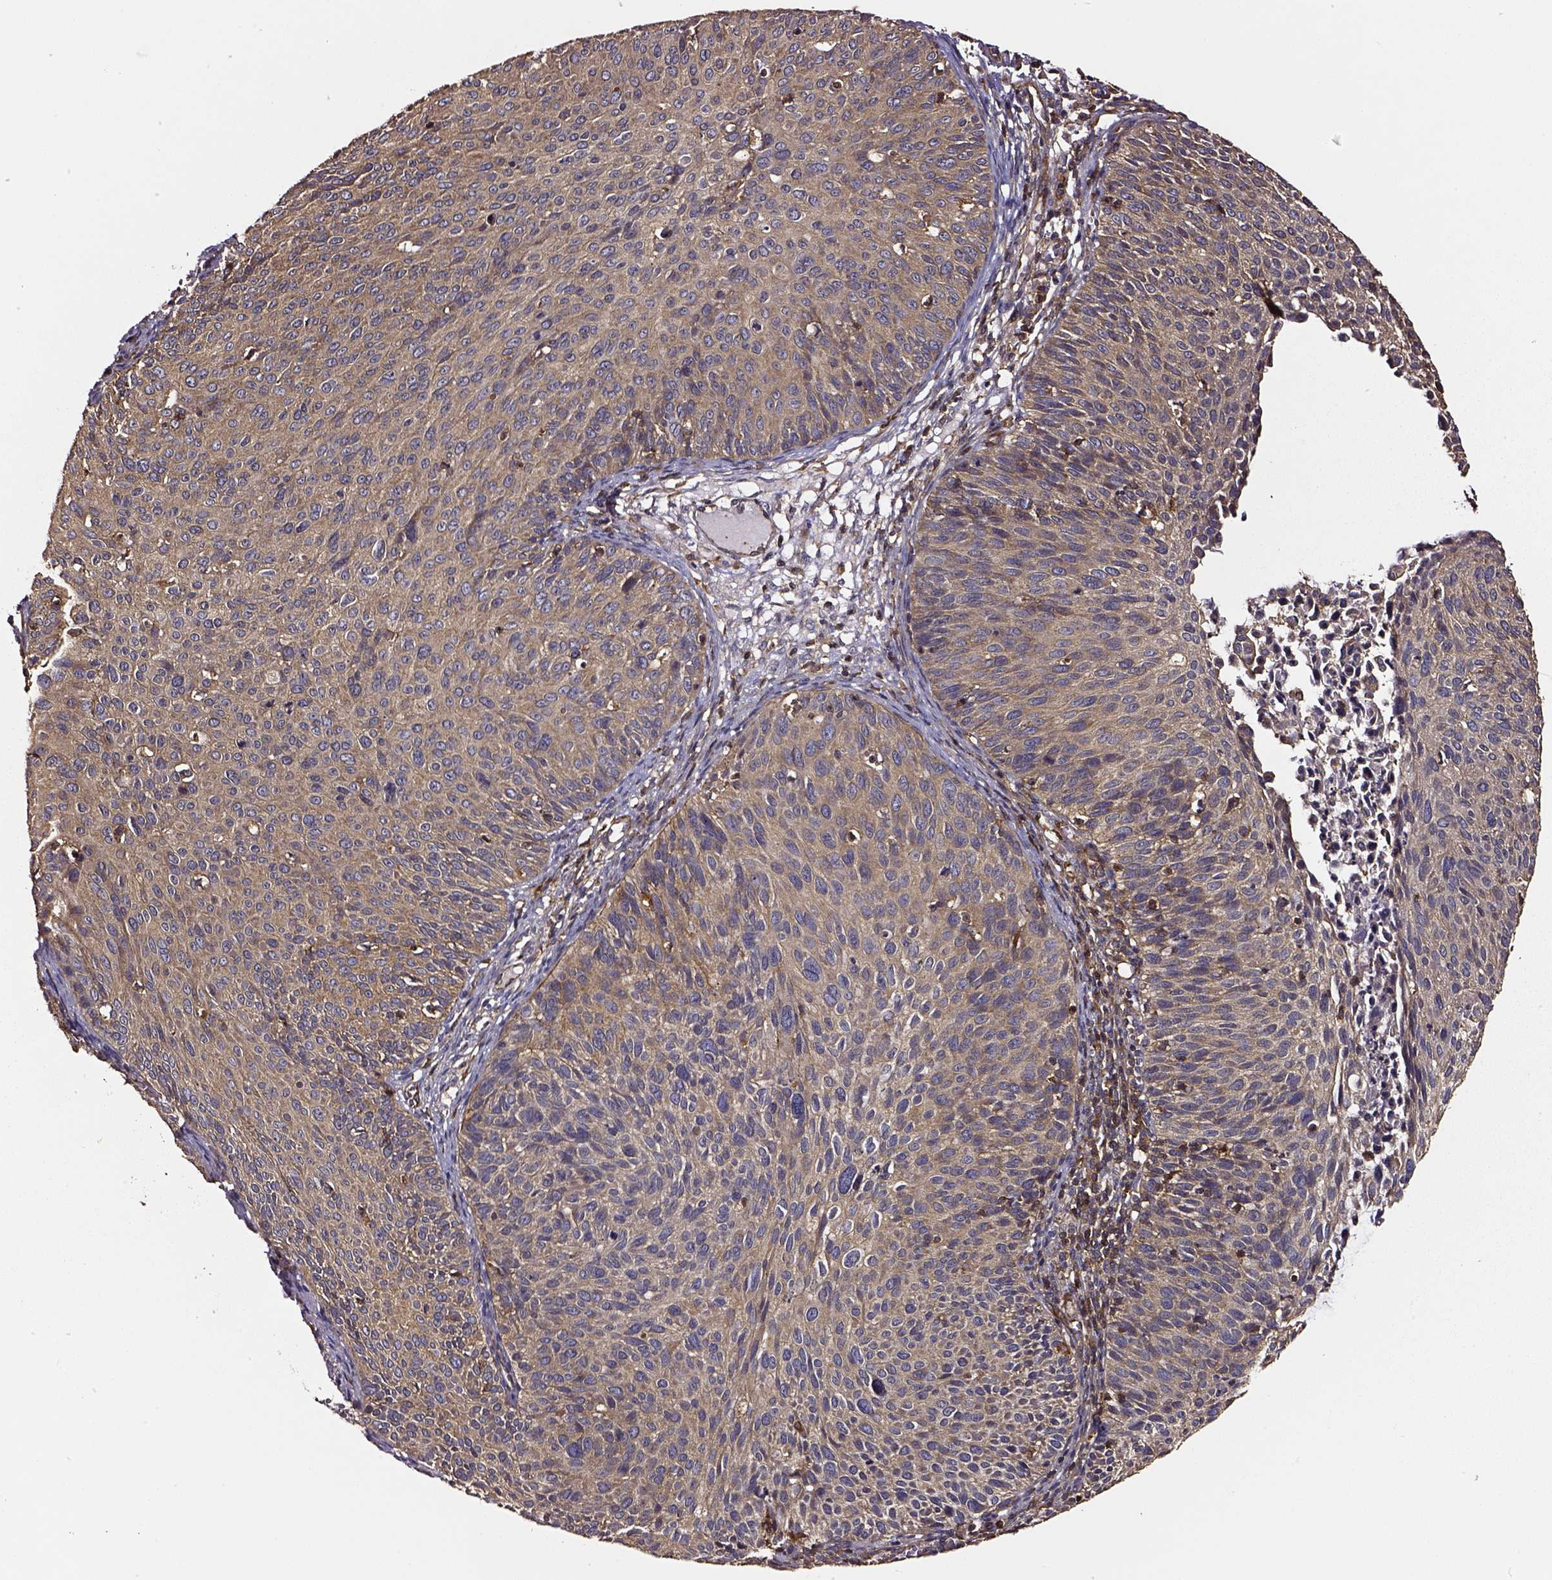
{"staining": {"intensity": "moderate", "quantity": ">75%", "location": "cytoplasmic/membranous"}, "tissue": "cervical cancer", "cell_type": "Tumor cells", "image_type": "cancer", "snomed": [{"axis": "morphology", "description": "Squamous cell carcinoma, NOS"}, {"axis": "topography", "description": "Cervix"}], "caption": "Cervical cancer was stained to show a protein in brown. There is medium levels of moderate cytoplasmic/membranous expression in about >75% of tumor cells.", "gene": "RASSF5", "patient": {"sex": "female", "age": 36}}